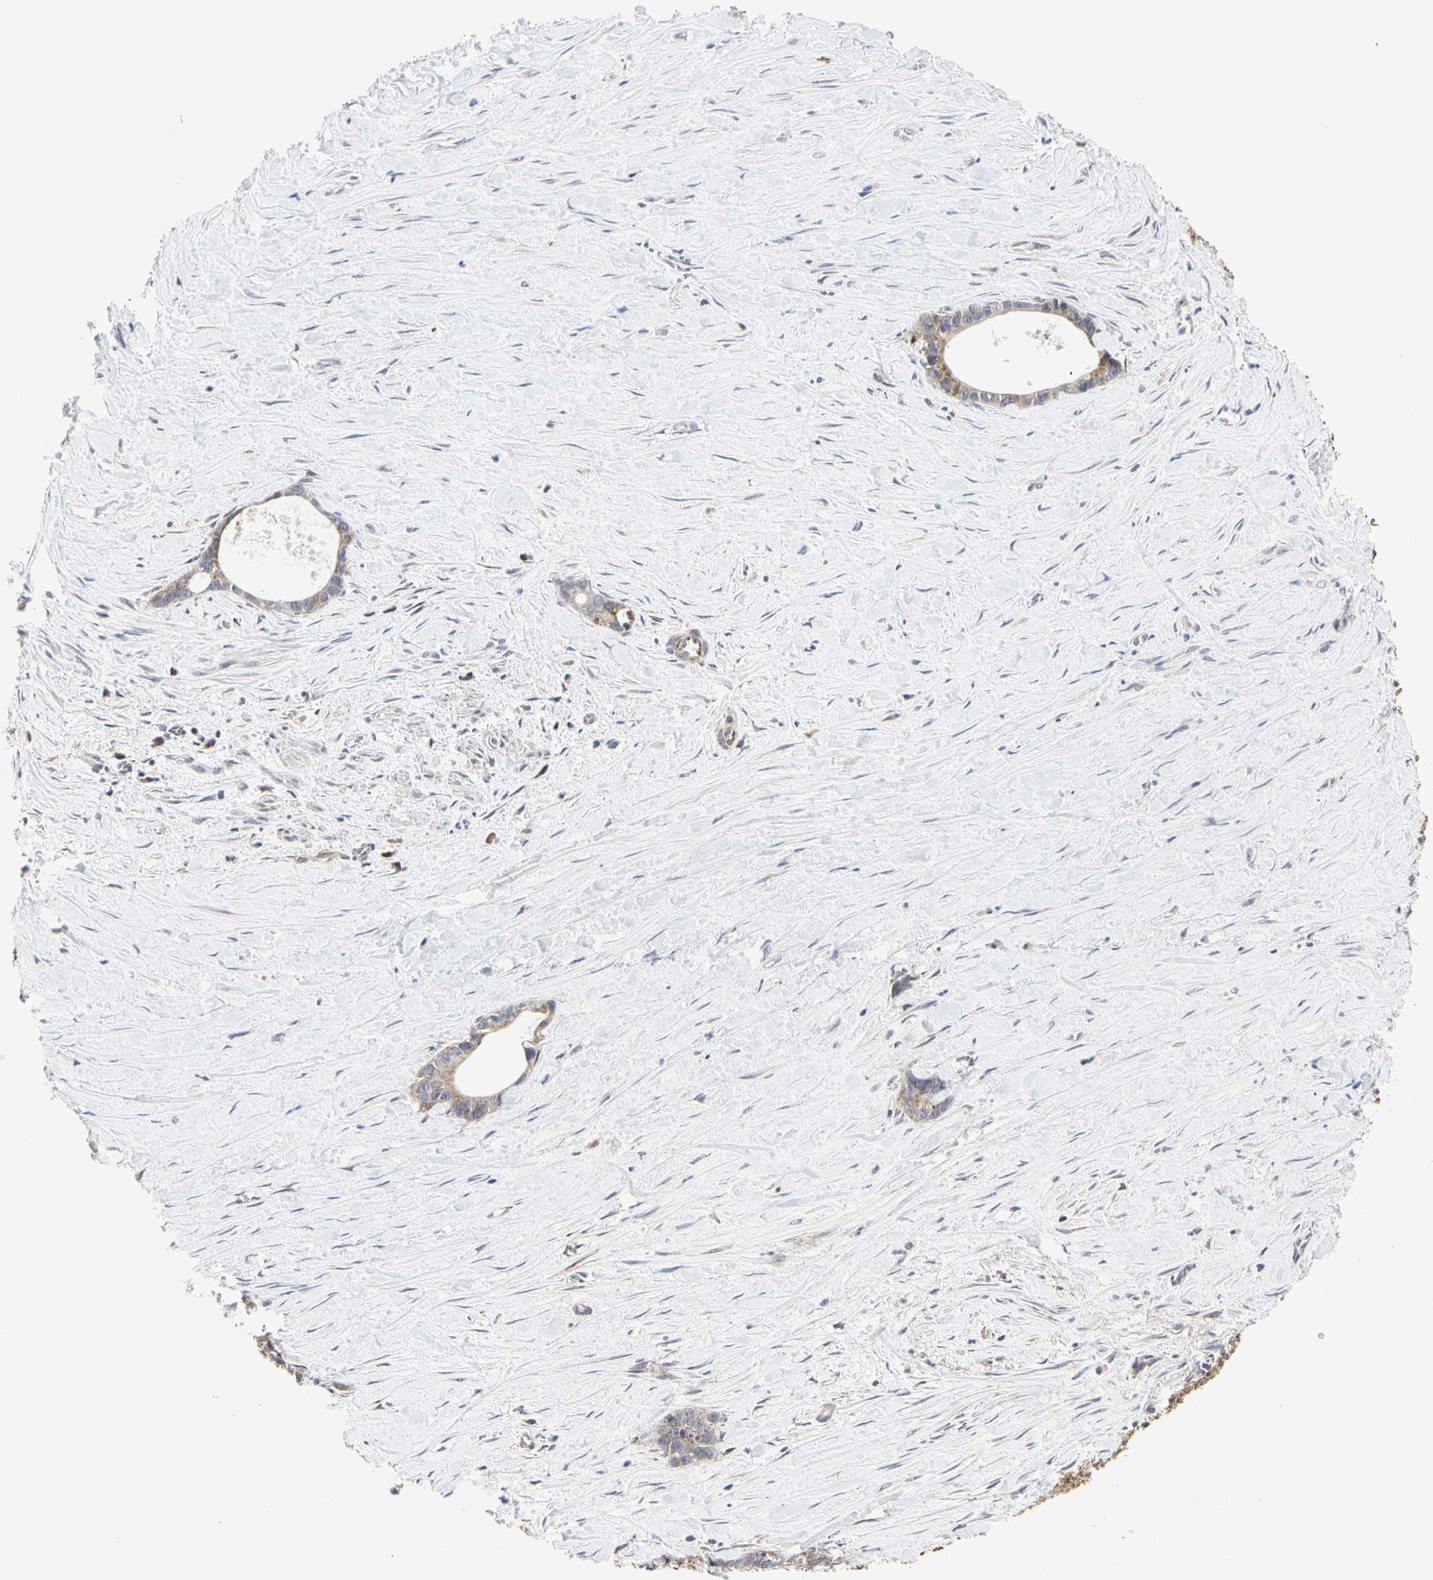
{"staining": {"intensity": "weak", "quantity": "<25%", "location": "cytoplasmic/membranous"}, "tissue": "liver cancer", "cell_type": "Tumor cells", "image_type": "cancer", "snomed": [{"axis": "morphology", "description": "Cholangiocarcinoma"}, {"axis": "topography", "description": "Liver"}], "caption": "Liver cholangiocarcinoma was stained to show a protein in brown. There is no significant staining in tumor cells.", "gene": "TSKU", "patient": {"sex": "female", "age": 55}}